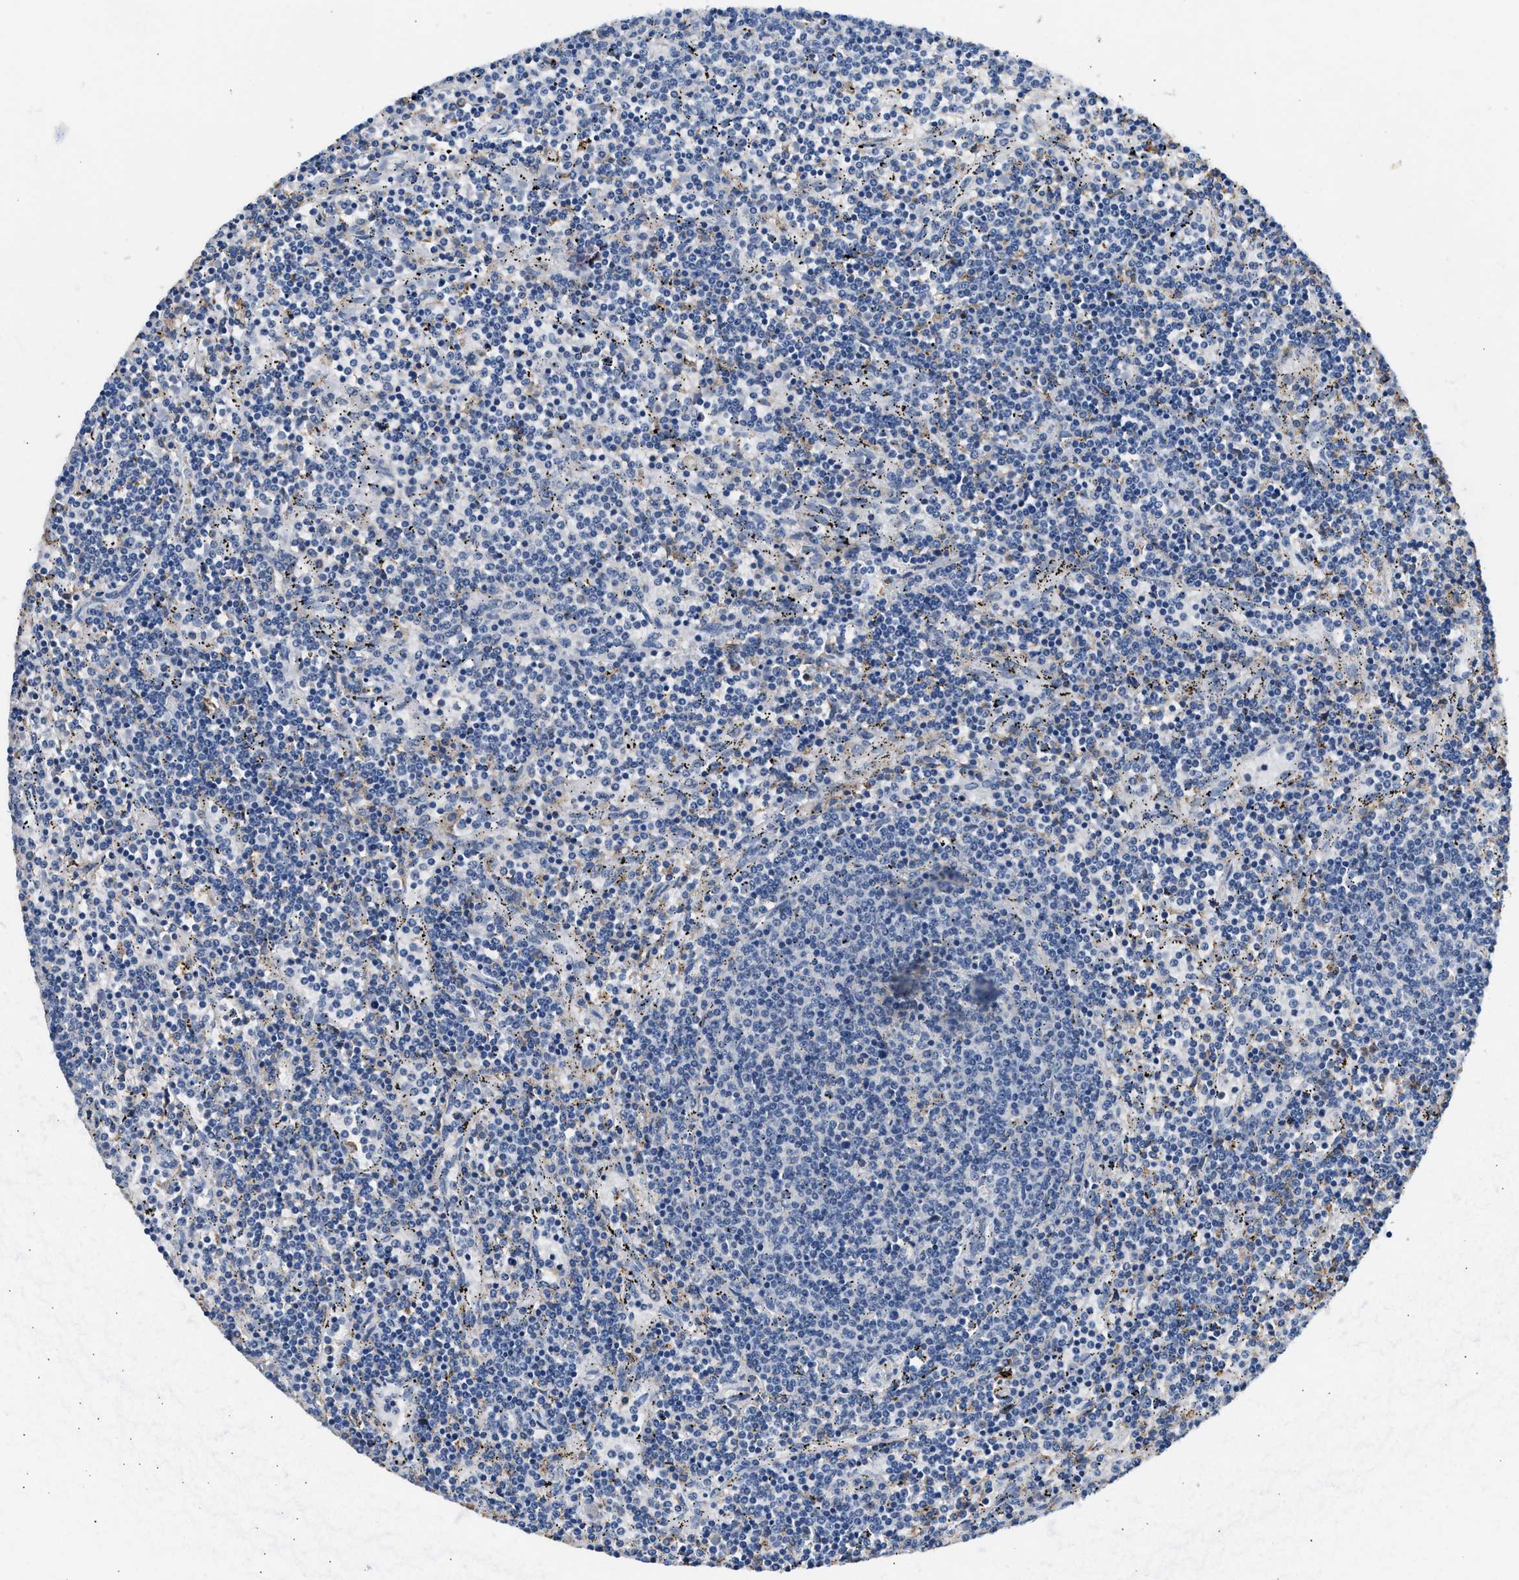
{"staining": {"intensity": "negative", "quantity": "none", "location": "none"}, "tissue": "lymphoma", "cell_type": "Tumor cells", "image_type": "cancer", "snomed": [{"axis": "morphology", "description": "Malignant lymphoma, non-Hodgkin's type, Low grade"}, {"axis": "topography", "description": "Spleen"}], "caption": "Immunohistochemistry histopathology image of neoplastic tissue: human malignant lymphoma, non-Hodgkin's type (low-grade) stained with DAB (3,3'-diaminobenzidine) exhibits no significant protein expression in tumor cells. The staining was performed using DAB to visualize the protein expression in brown, while the nuclei were stained in blue with hematoxylin (Magnification: 20x).", "gene": "LRP1", "patient": {"sex": "female", "age": 50}}